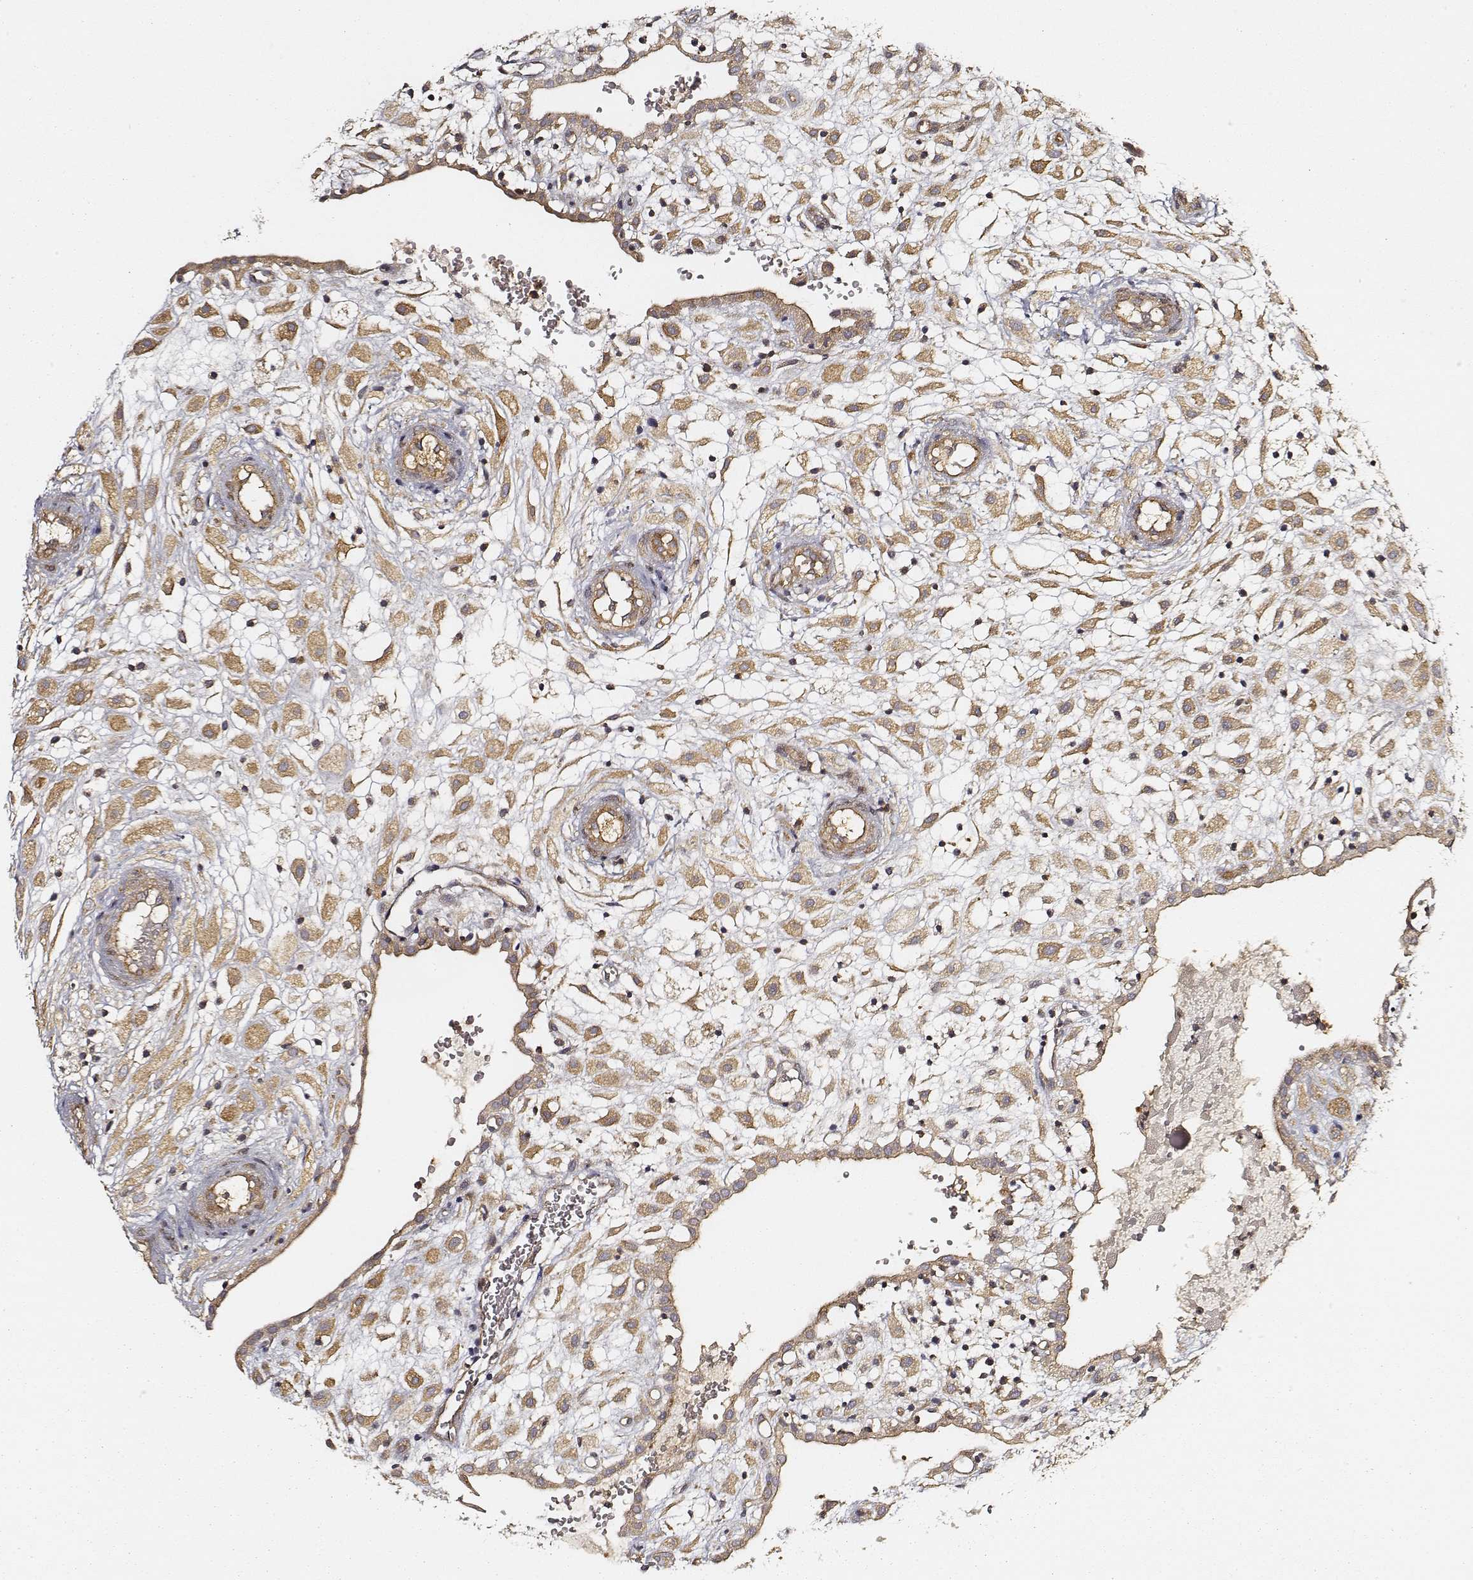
{"staining": {"intensity": "moderate", "quantity": ">75%", "location": "cytoplasmic/membranous"}, "tissue": "placenta", "cell_type": "Decidual cells", "image_type": "normal", "snomed": [{"axis": "morphology", "description": "Normal tissue, NOS"}, {"axis": "topography", "description": "Placenta"}], "caption": "Immunohistochemical staining of benign placenta demonstrates >75% levels of moderate cytoplasmic/membranous protein positivity in approximately >75% of decidual cells. (Brightfield microscopy of DAB IHC at high magnification).", "gene": "CARS1", "patient": {"sex": "female", "age": 24}}